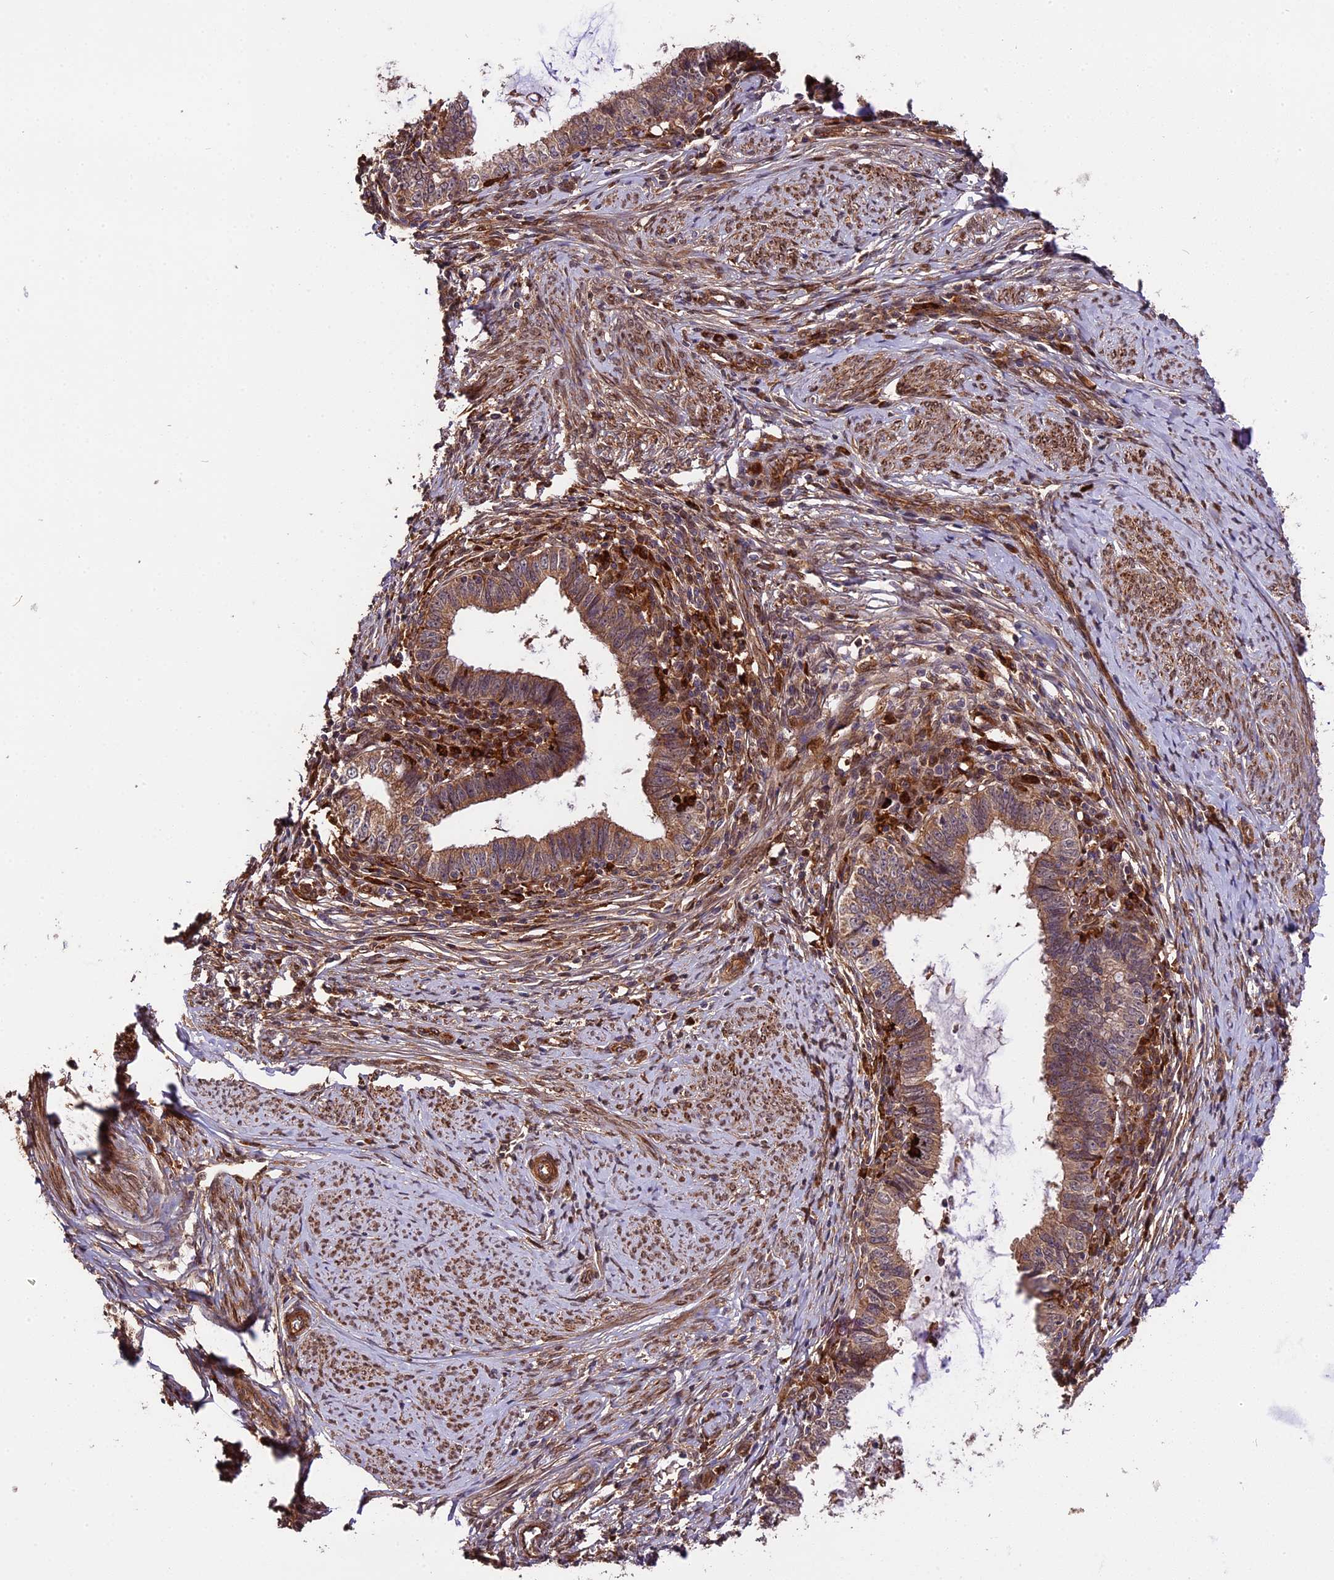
{"staining": {"intensity": "moderate", "quantity": "25%-75%", "location": "cytoplasmic/membranous"}, "tissue": "cervical cancer", "cell_type": "Tumor cells", "image_type": "cancer", "snomed": [{"axis": "morphology", "description": "Adenocarcinoma, NOS"}, {"axis": "topography", "description": "Cervix"}], "caption": "Protein staining of adenocarcinoma (cervical) tissue shows moderate cytoplasmic/membranous expression in approximately 25%-75% of tumor cells. The staining was performed using DAB (3,3'-diaminobenzidine), with brown indicating positive protein expression. Nuclei are stained blue with hematoxylin.", "gene": "HERPUD1", "patient": {"sex": "female", "age": 36}}